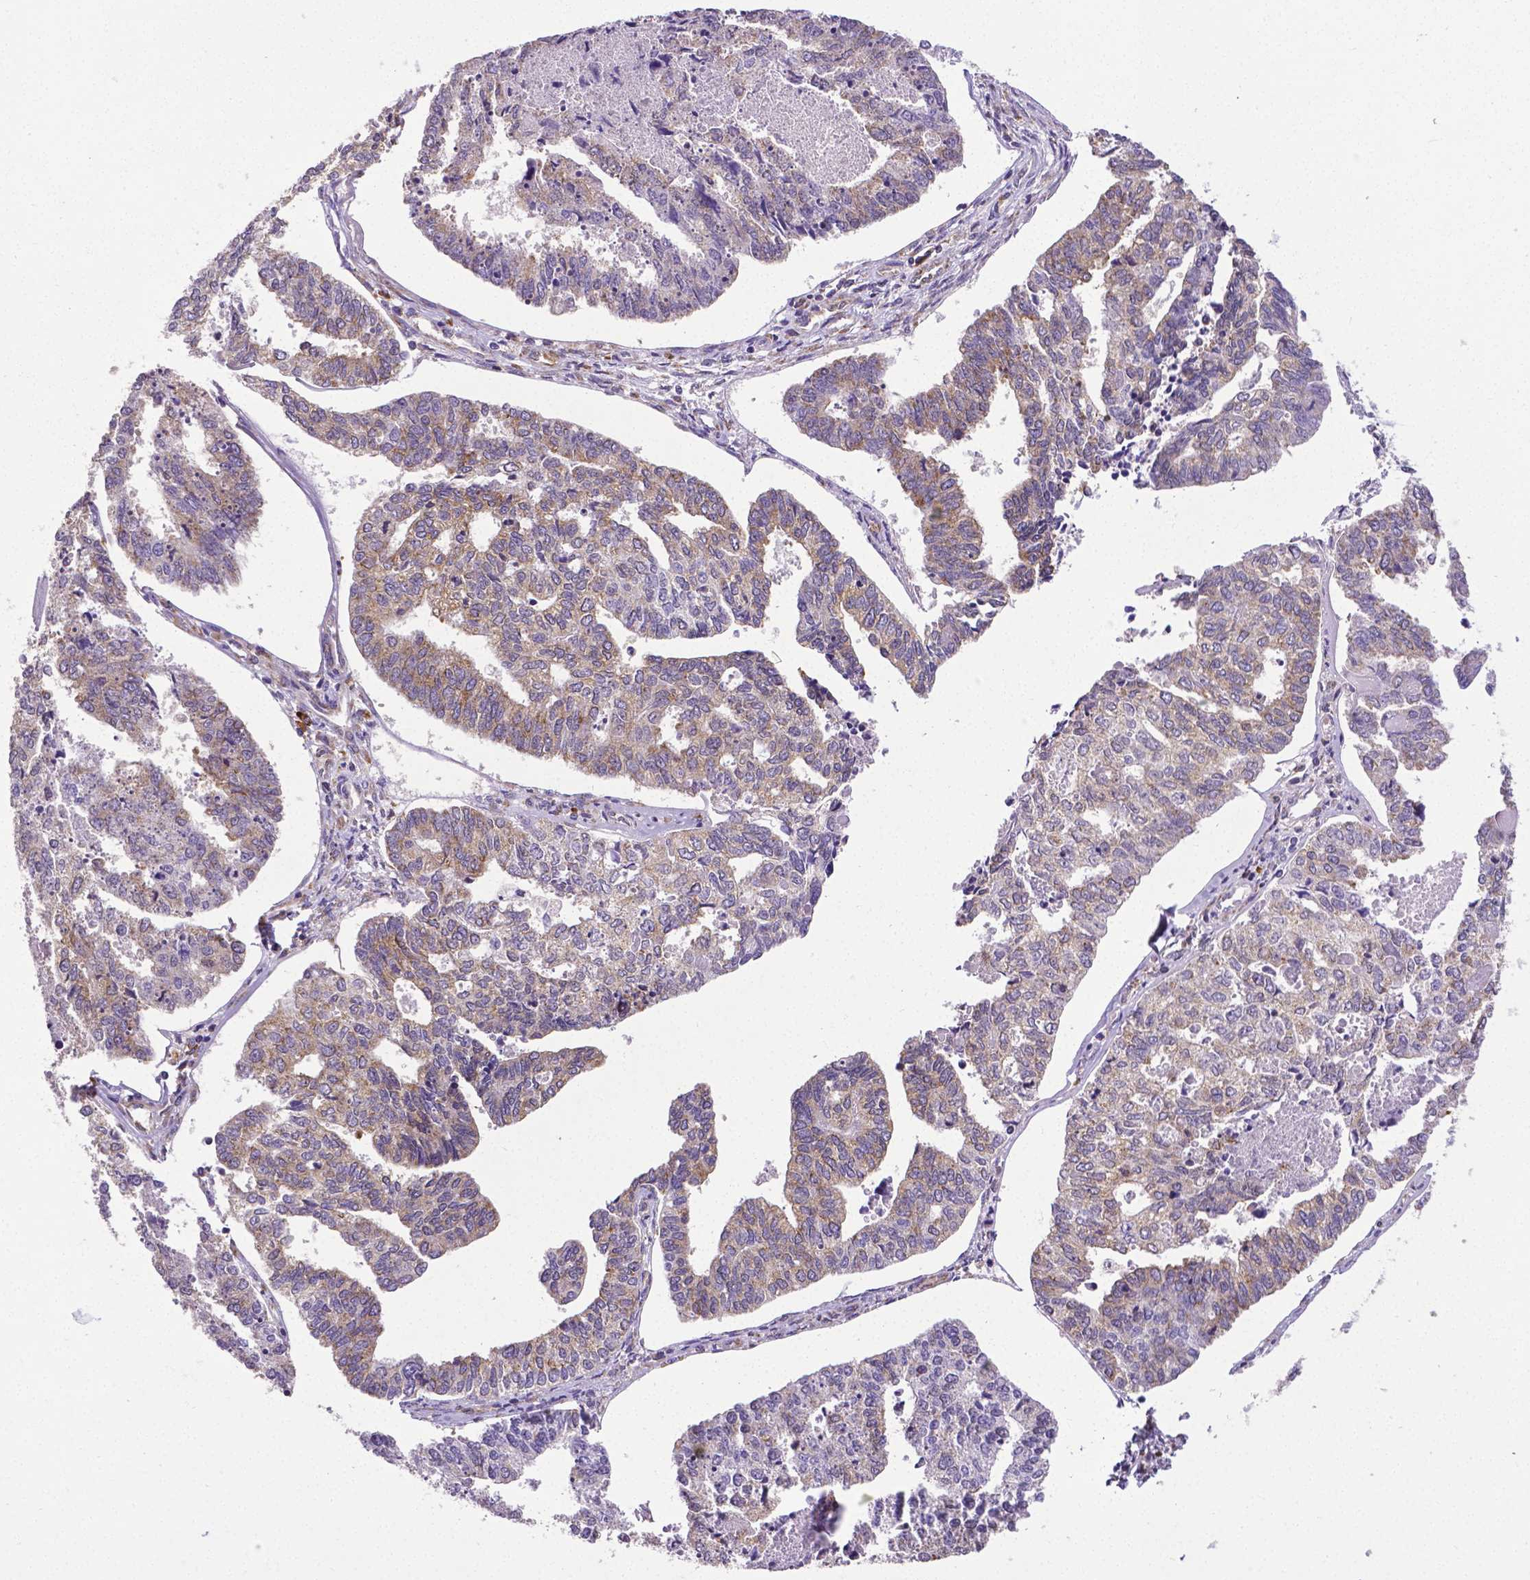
{"staining": {"intensity": "weak", "quantity": "25%-75%", "location": "cytoplasmic/membranous"}, "tissue": "endometrial cancer", "cell_type": "Tumor cells", "image_type": "cancer", "snomed": [{"axis": "morphology", "description": "Adenocarcinoma, NOS"}, {"axis": "topography", "description": "Endometrium"}], "caption": "Tumor cells demonstrate low levels of weak cytoplasmic/membranous staining in approximately 25%-75% of cells in endometrial cancer (adenocarcinoma). (DAB IHC with brightfield microscopy, high magnification).", "gene": "MTDH", "patient": {"sex": "female", "age": 73}}